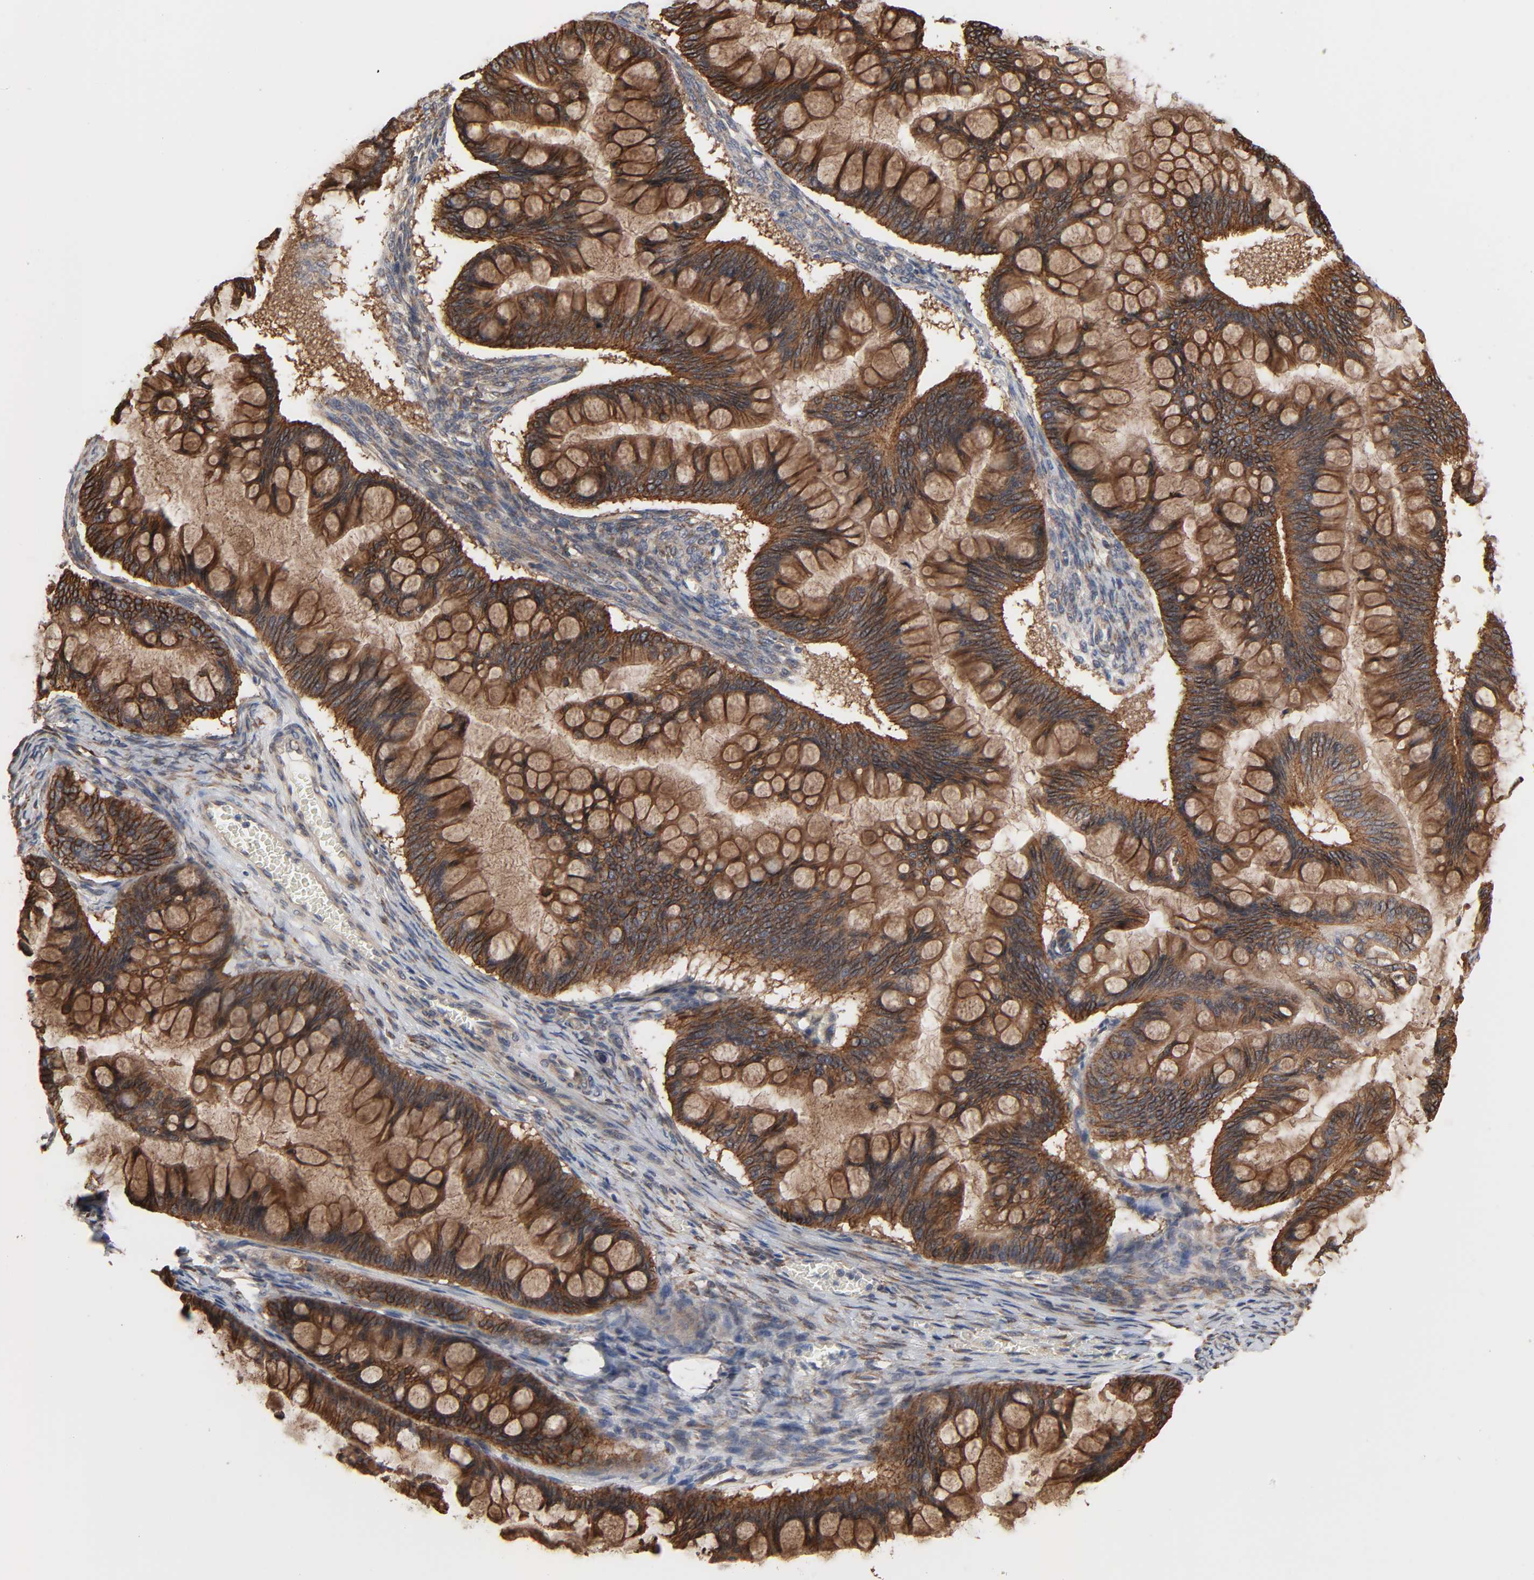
{"staining": {"intensity": "strong", "quantity": "25%-75%", "location": "cytoplasmic/membranous"}, "tissue": "ovarian cancer", "cell_type": "Tumor cells", "image_type": "cancer", "snomed": [{"axis": "morphology", "description": "Cystadenocarcinoma, mucinous, NOS"}, {"axis": "topography", "description": "Ovary"}], "caption": "Immunohistochemistry (IHC) of ovarian mucinous cystadenocarcinoma shows high levels of strong cytoplasmic/membranous staining in about 25%-75% of tumor cells. (brown staining indicates protein expression, while blue staining denotes nuclei).", "gene": "NDRG2", "patient": {"sex": "female", "age": 73}}